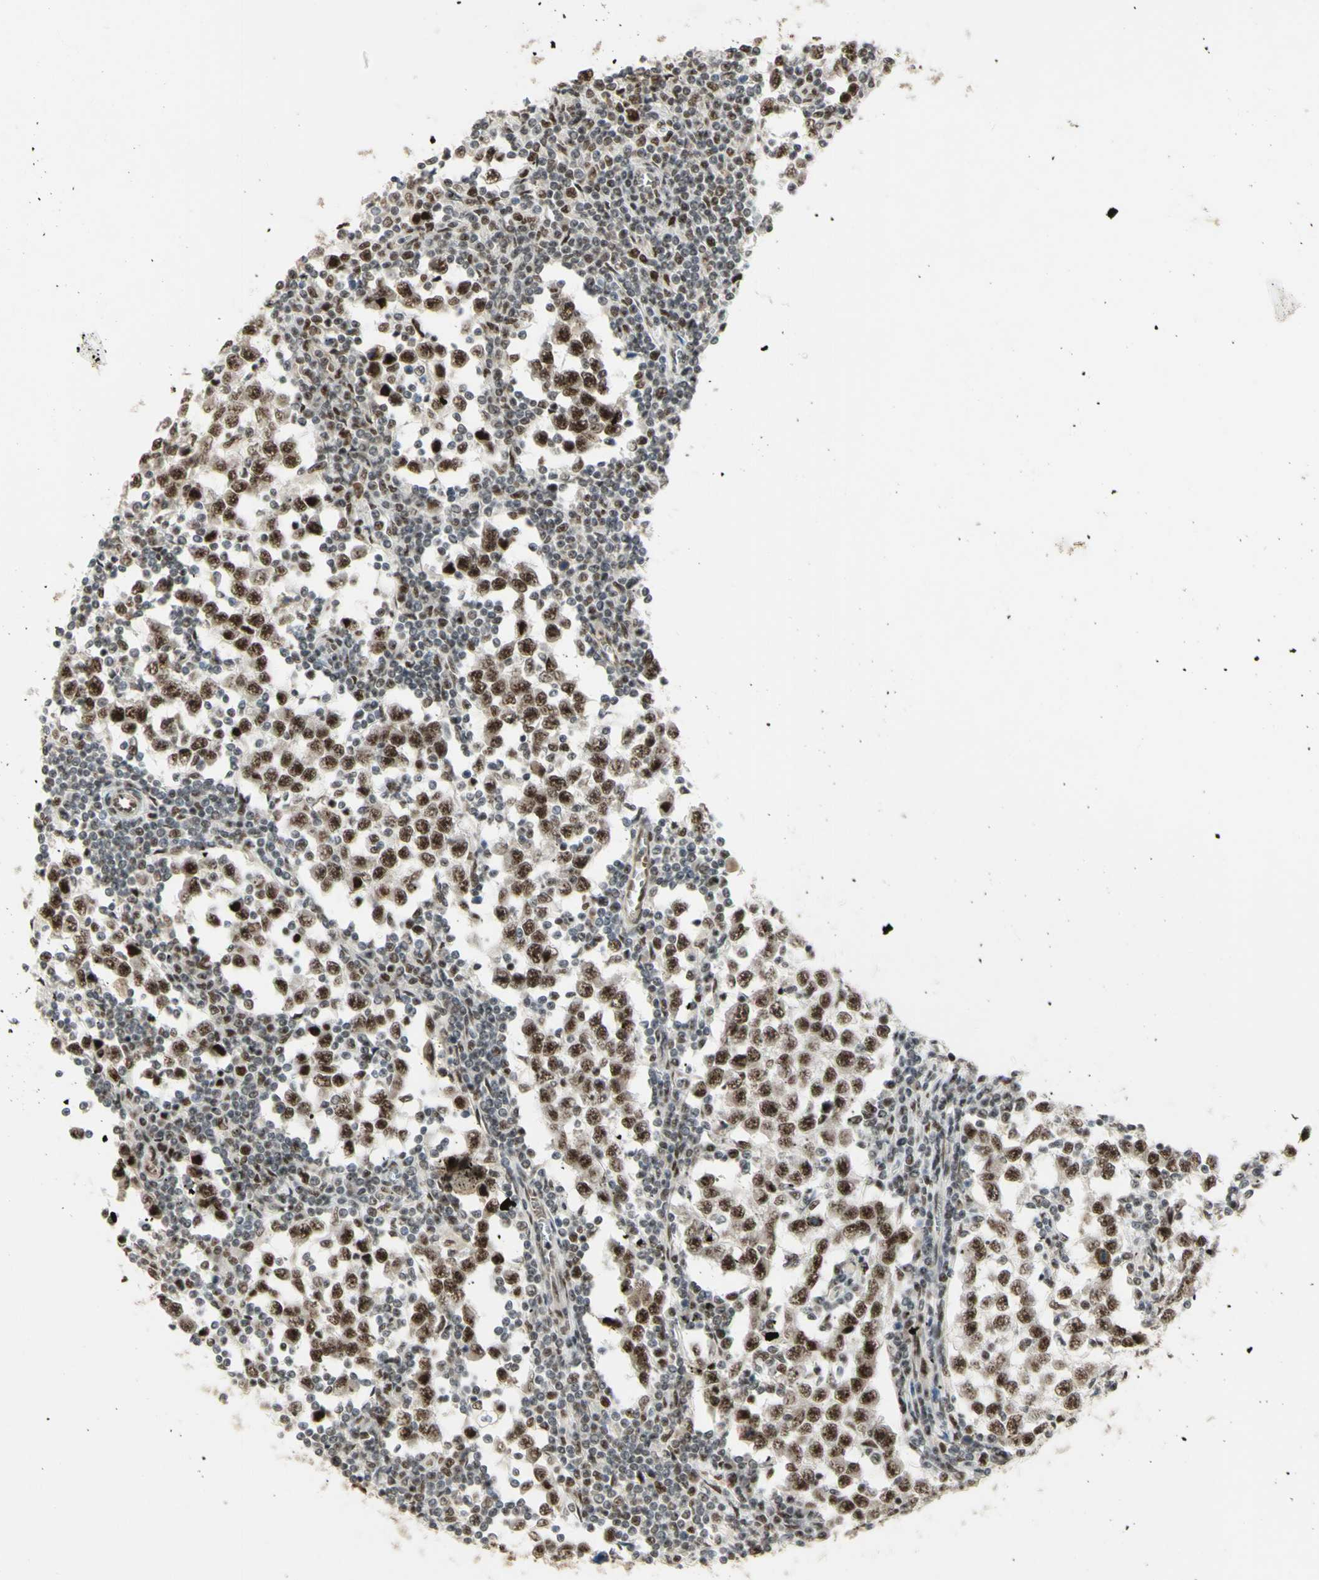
{"staining": {"intensity": "strong", "quantity": ">75%", "location": "nuclear"}, "tissue": "testis cancer", "cell_type": "Tumor cells", "image_type": "cancer", "snomed": [{"axis": "morphology", "description": "Seminoma, NOS"}, {"axis": "topography", "description": "Testis"}], "caption": "Strong nuclear staining is appreciated in approximately >75% of tumor cells in testis cancer (seminoma).", "gene": "DHX9", "patient": {"sex": "male", "age": 65}}